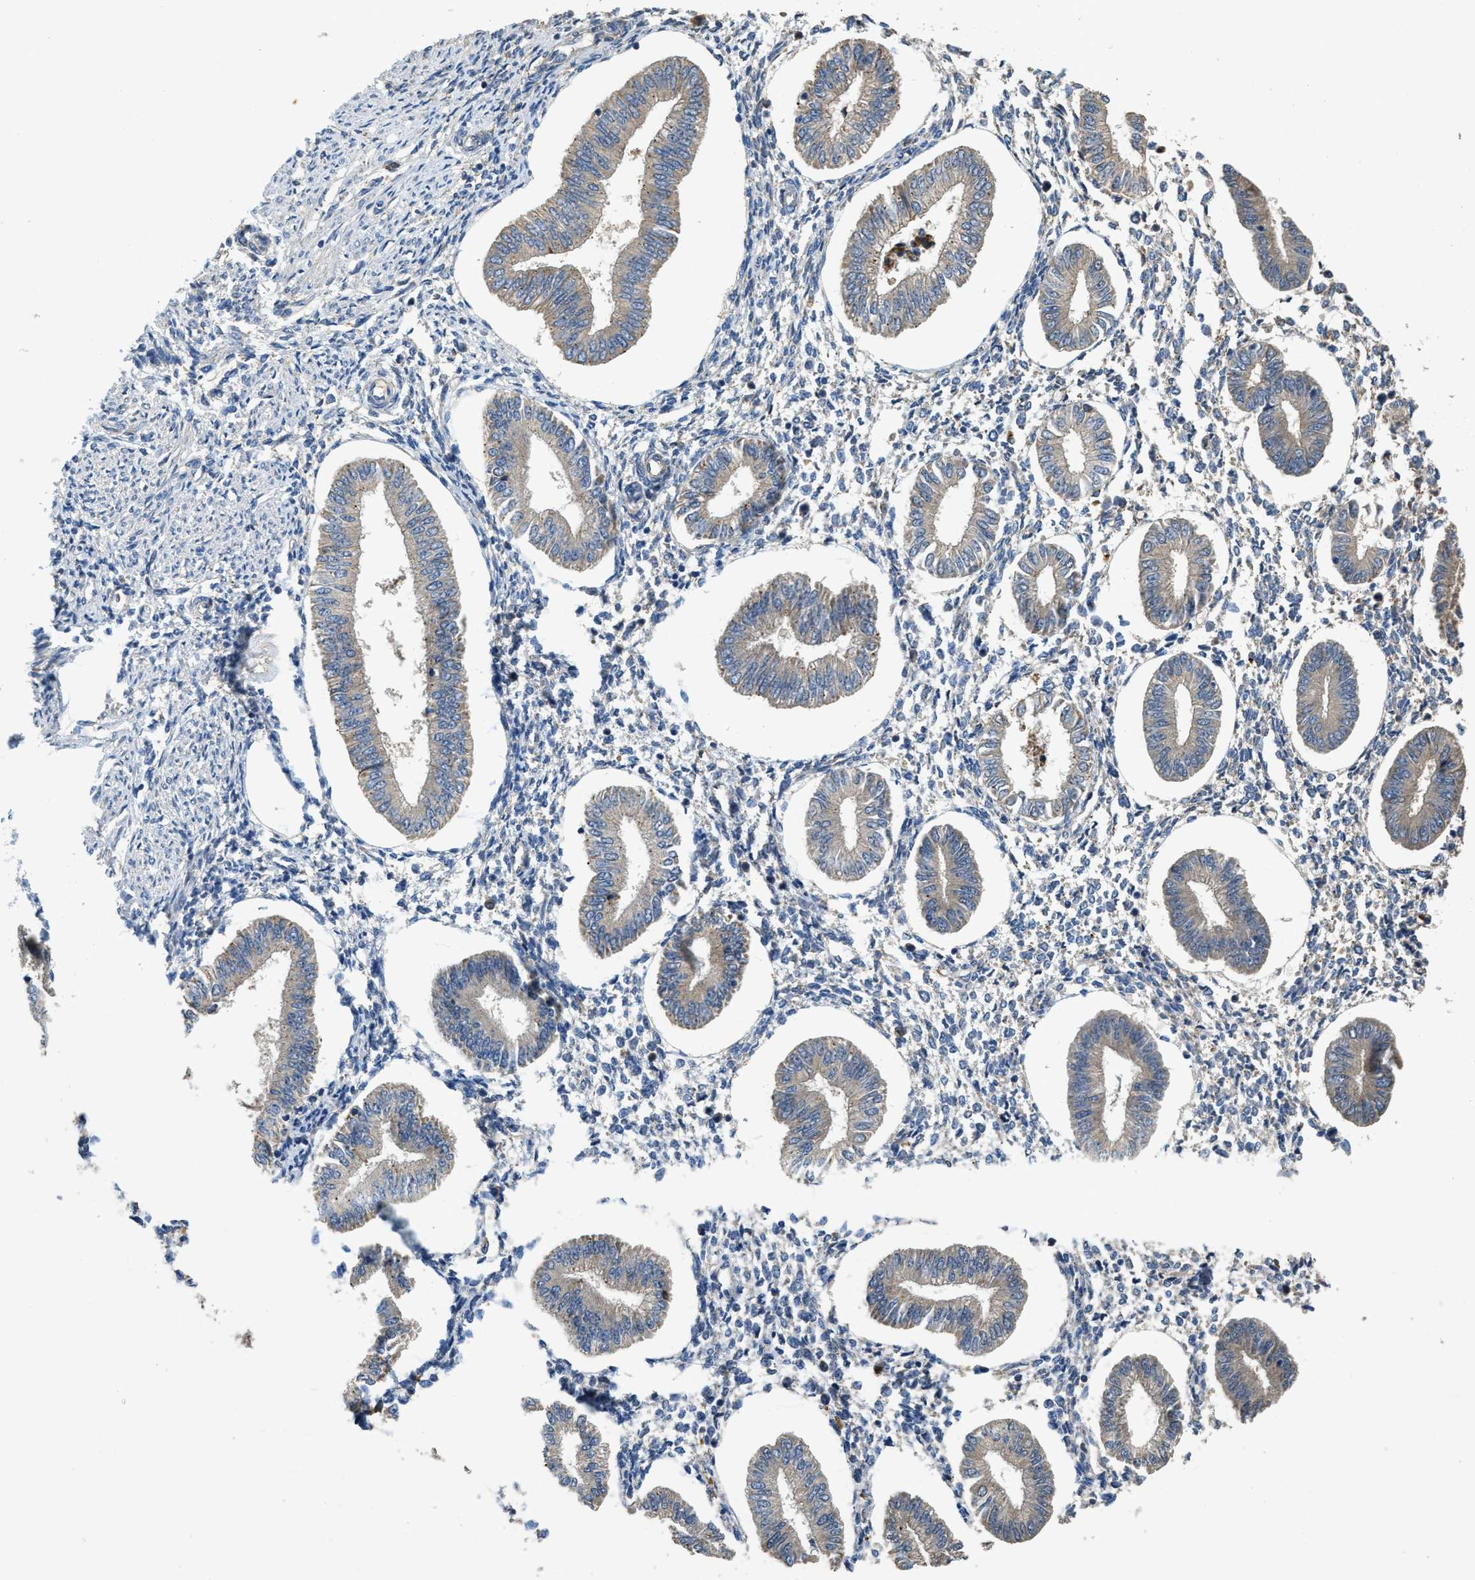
{"staining": {"intensity": "negative", "quantity": "none", "location": "none"}, "tissue": "endometrium", "cell_type": "Cells in endometrial stroma", "image_type": "normal", "snomed": [{"axis": "morphology", "description": "Normal tissue, NOS"}, {"axis": "topography", "description": "Endometrium"}], "caption": "IHC image of benign endometrium: endometrium stained with DAB exhibits no significant protein positivity in cells in endometrial stroma. (Stains: DAB (3,3'-diaminobenzidine) immunohistochemistry (IHC) with hematoxylin counter stain, Microscopy: brightfield microscopy at high magnification).", "gene": "RIPK2", "patient": {"sex": "female", "age": 50}}